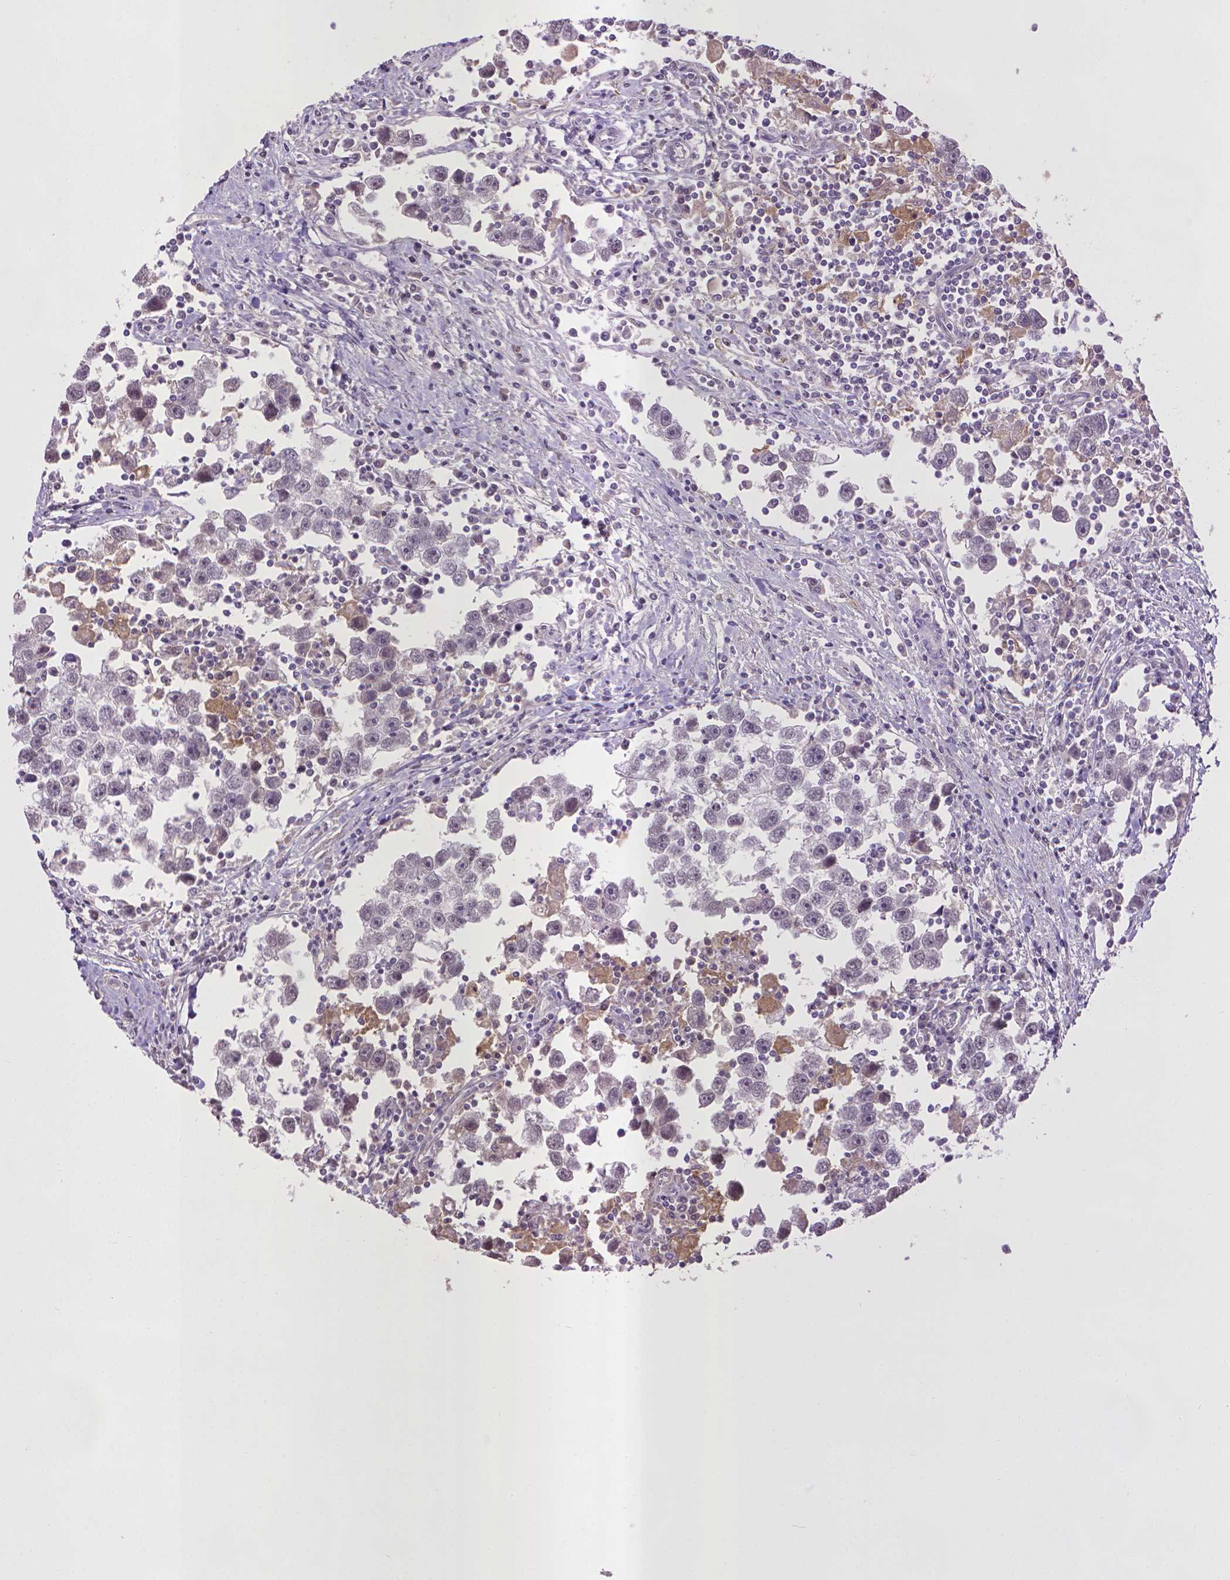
{"staining": {"intensity": "negative", "quantity": "none", "location": "none"}, "tissue": "testis cancer", "cell_type": "Tumor cells", "image_type": "cancer", "snomed": [{"axis": "morphology", "description": "Seminoma, NOS"}, {"axis": "topography", "description": "Testis"}], "caption": "Tumor cells show no significant staining in seminoma (testis).", "gene": "CPM", "patient": {"sex": "male", "age": 30}}